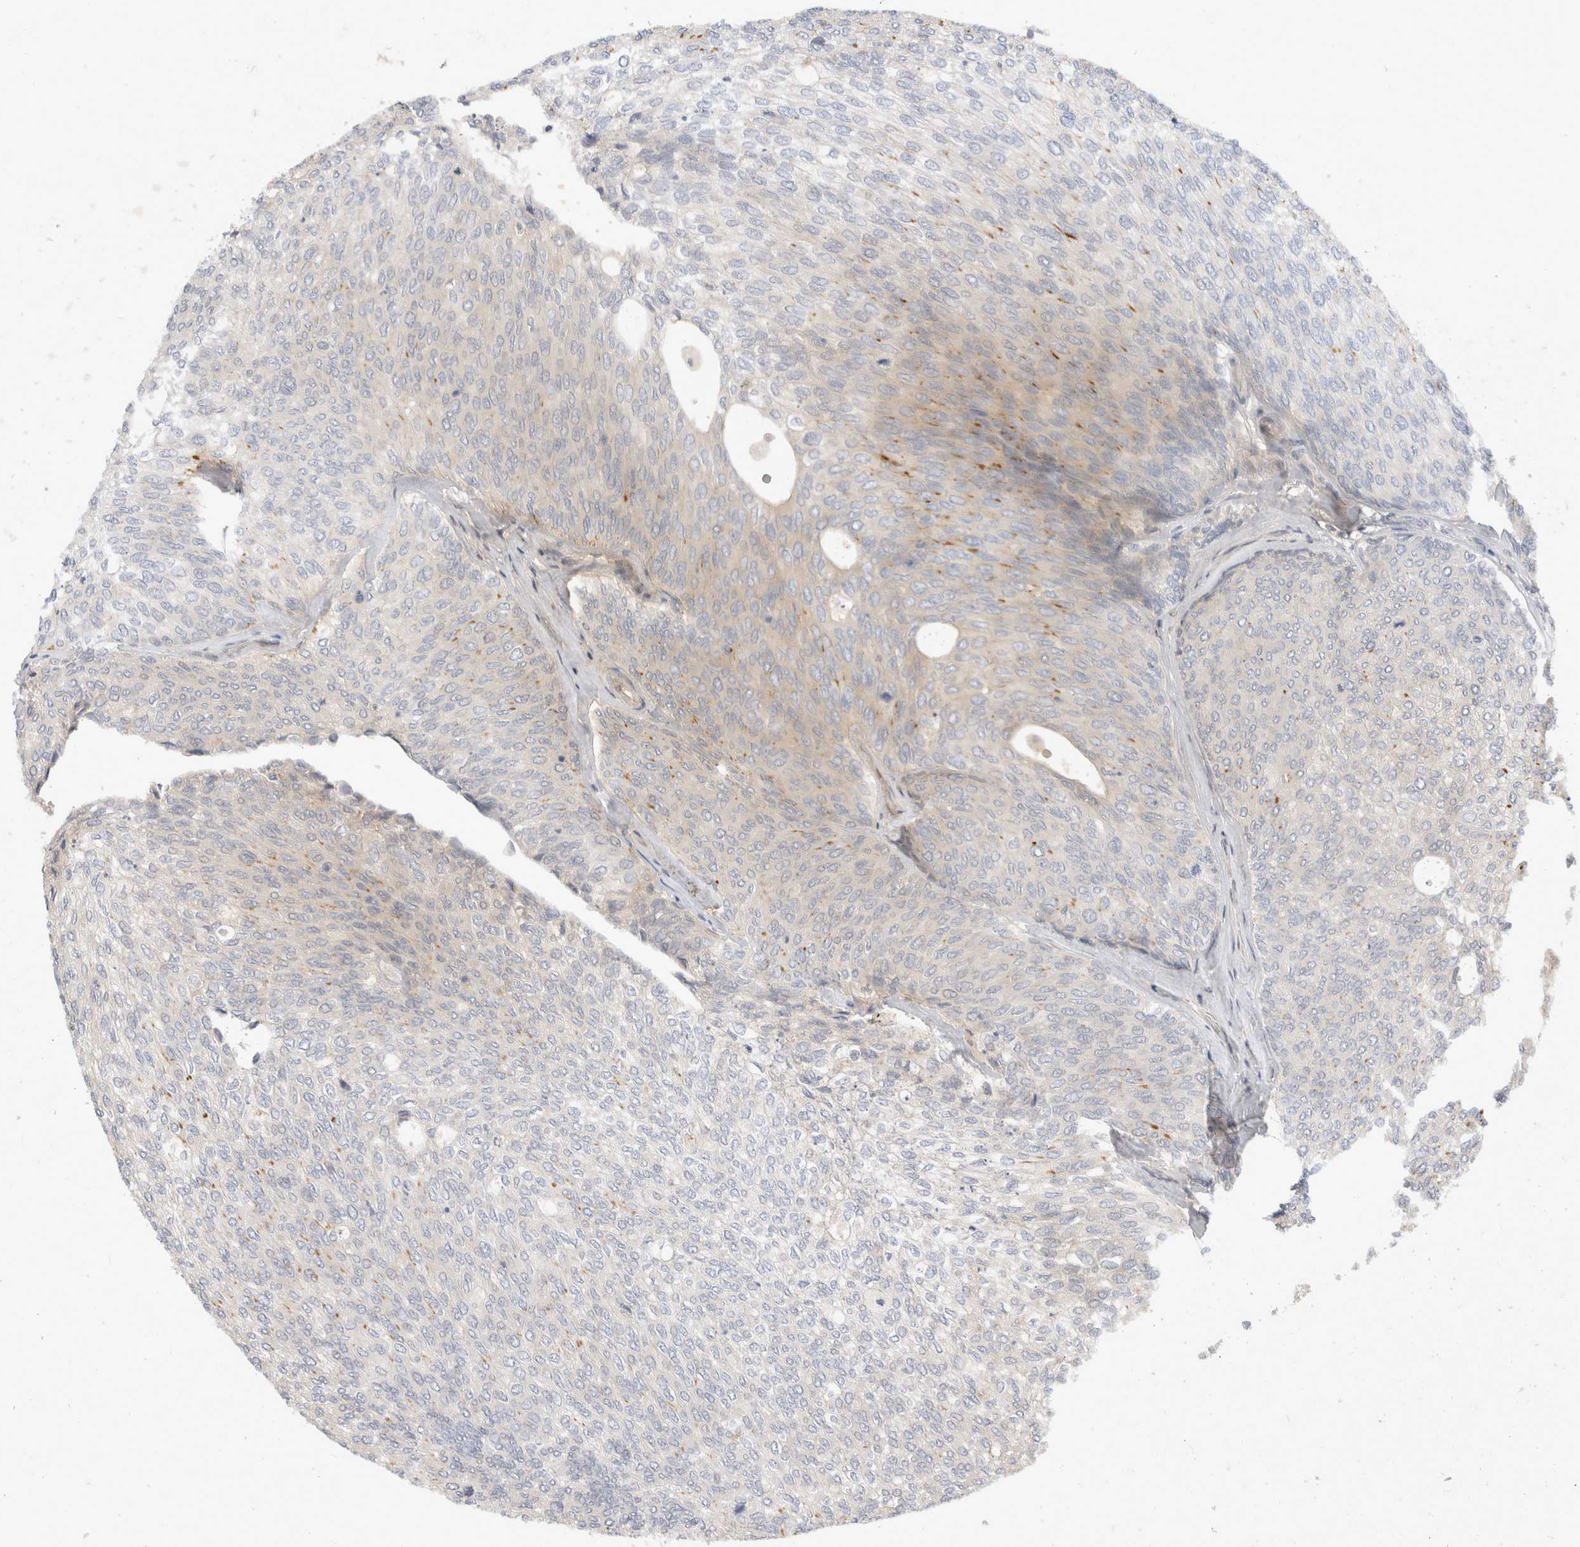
{"staining": {"intensity": "moderate", "quantity": "<25%", "location": "cytoplasmic/membranous"}, "tissue": "urothelial cancer", "cell_type": "Tumor cells", "image_type": "cancer", "snomed": [{"axis": "morphology", "description": "Urothelial carcinoma, Low grade"}, {"axis": "topography", "description": "Urinary bladder"}], "caption": "Immunohistochemistry (DAB (3,3'-diaminobenzidine)) staining of urothelial cancer demonstrates moderate cytoplasmic/membranous protein staining in approximately <25% of tumor cells.", "gene": "TOM1L2", "patient": {"sex": "female", "age": 79}}